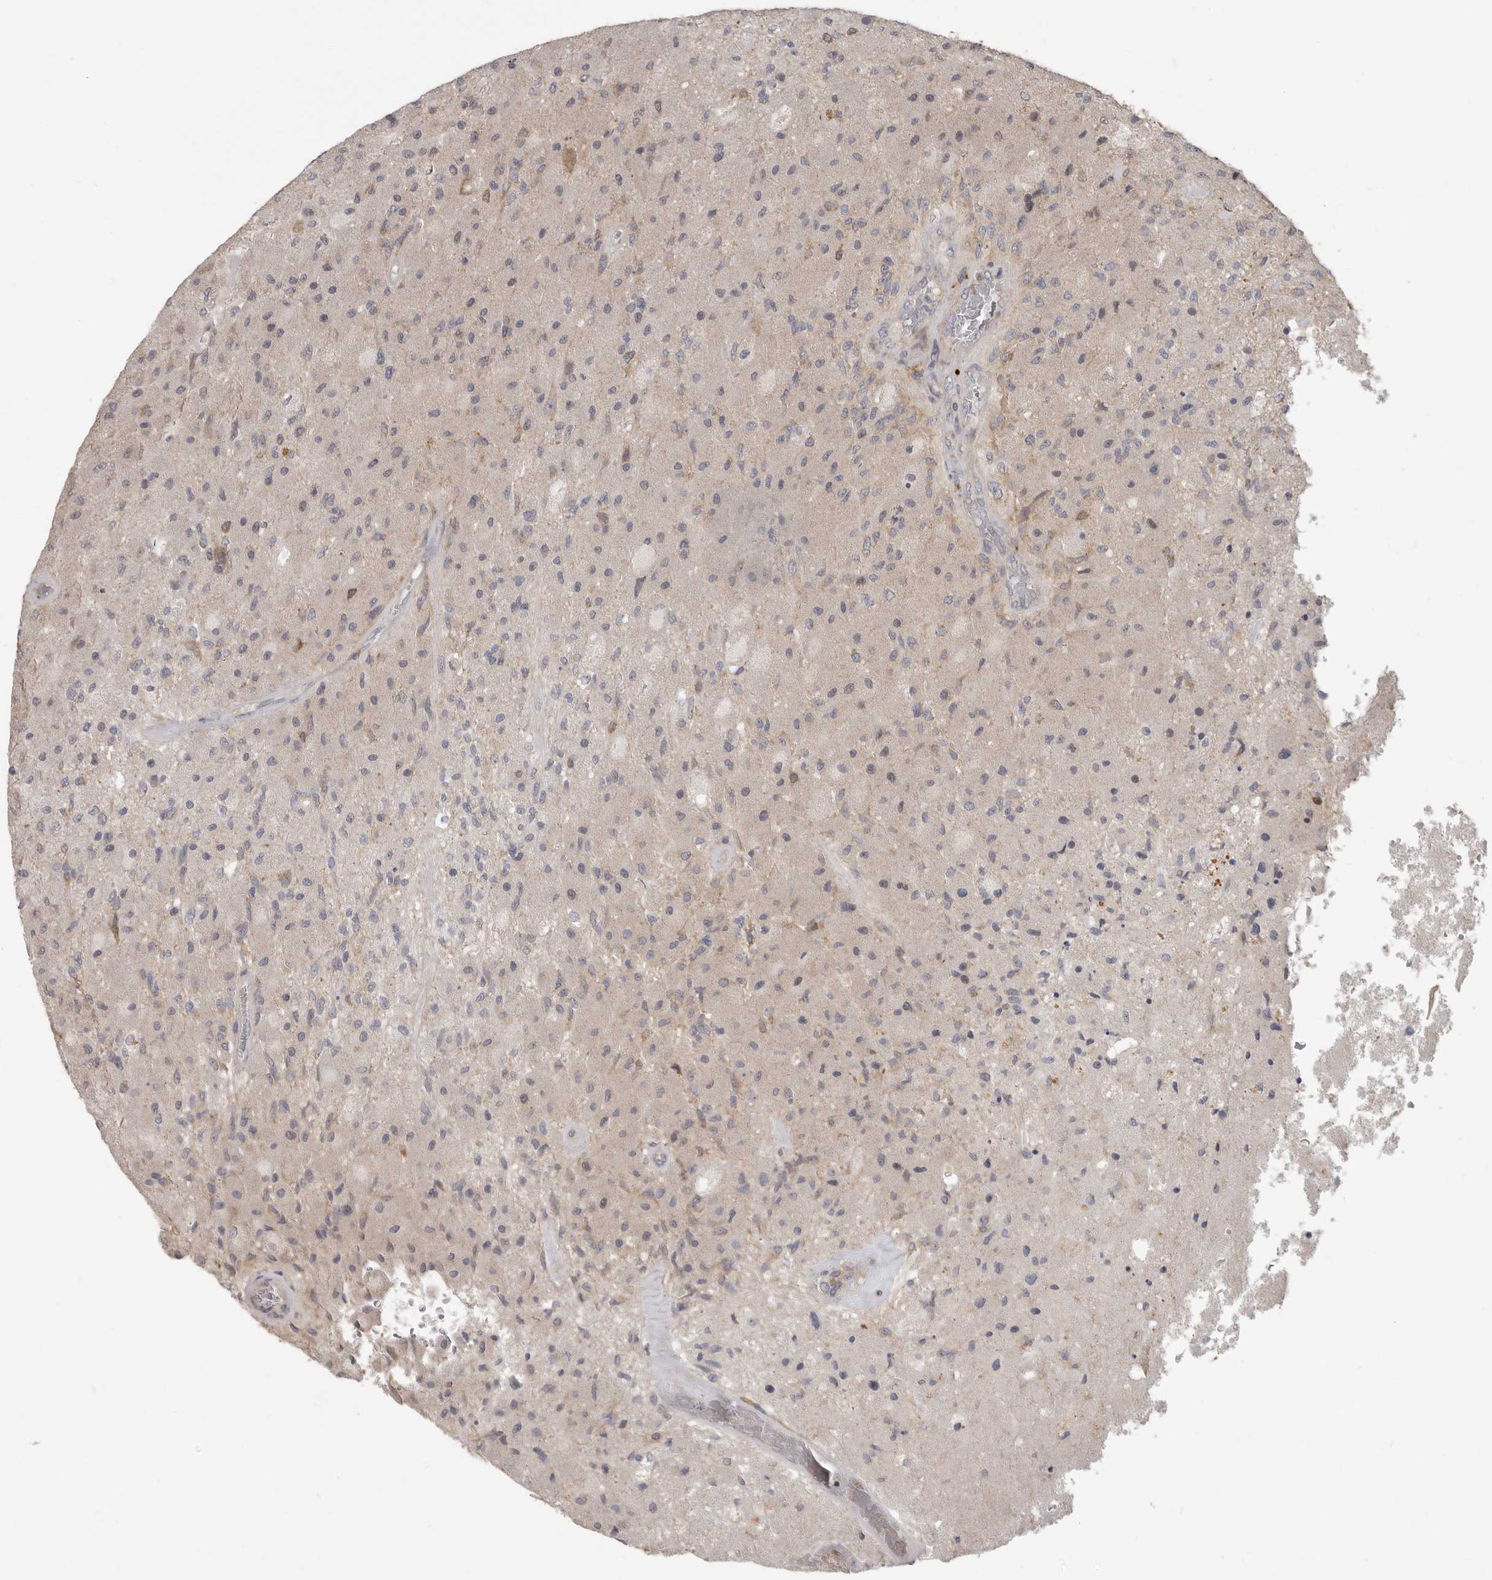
{"staining": {"intensity": "weak", "quantity": "<25%", "location": "cytoplasmic/membranous"}, "tissue": "glioma", "cell_type": "Tumor cells", "image_type": "cancer", "snomed": [{"axis": "morphology", "description": "Normal tissue, NOS"}, {"axis": "morphology", "description": "Glioma, malignant, High grade"}, {"axis": "topography", "description": "Cerebral cortex"}], "caption": "Immunohistochemical staining of high-grade glioma (malignant) reveals no significant expression in tumor cells.", "gene": "UNK", "patient": {"sex": "male", "age": 77}}